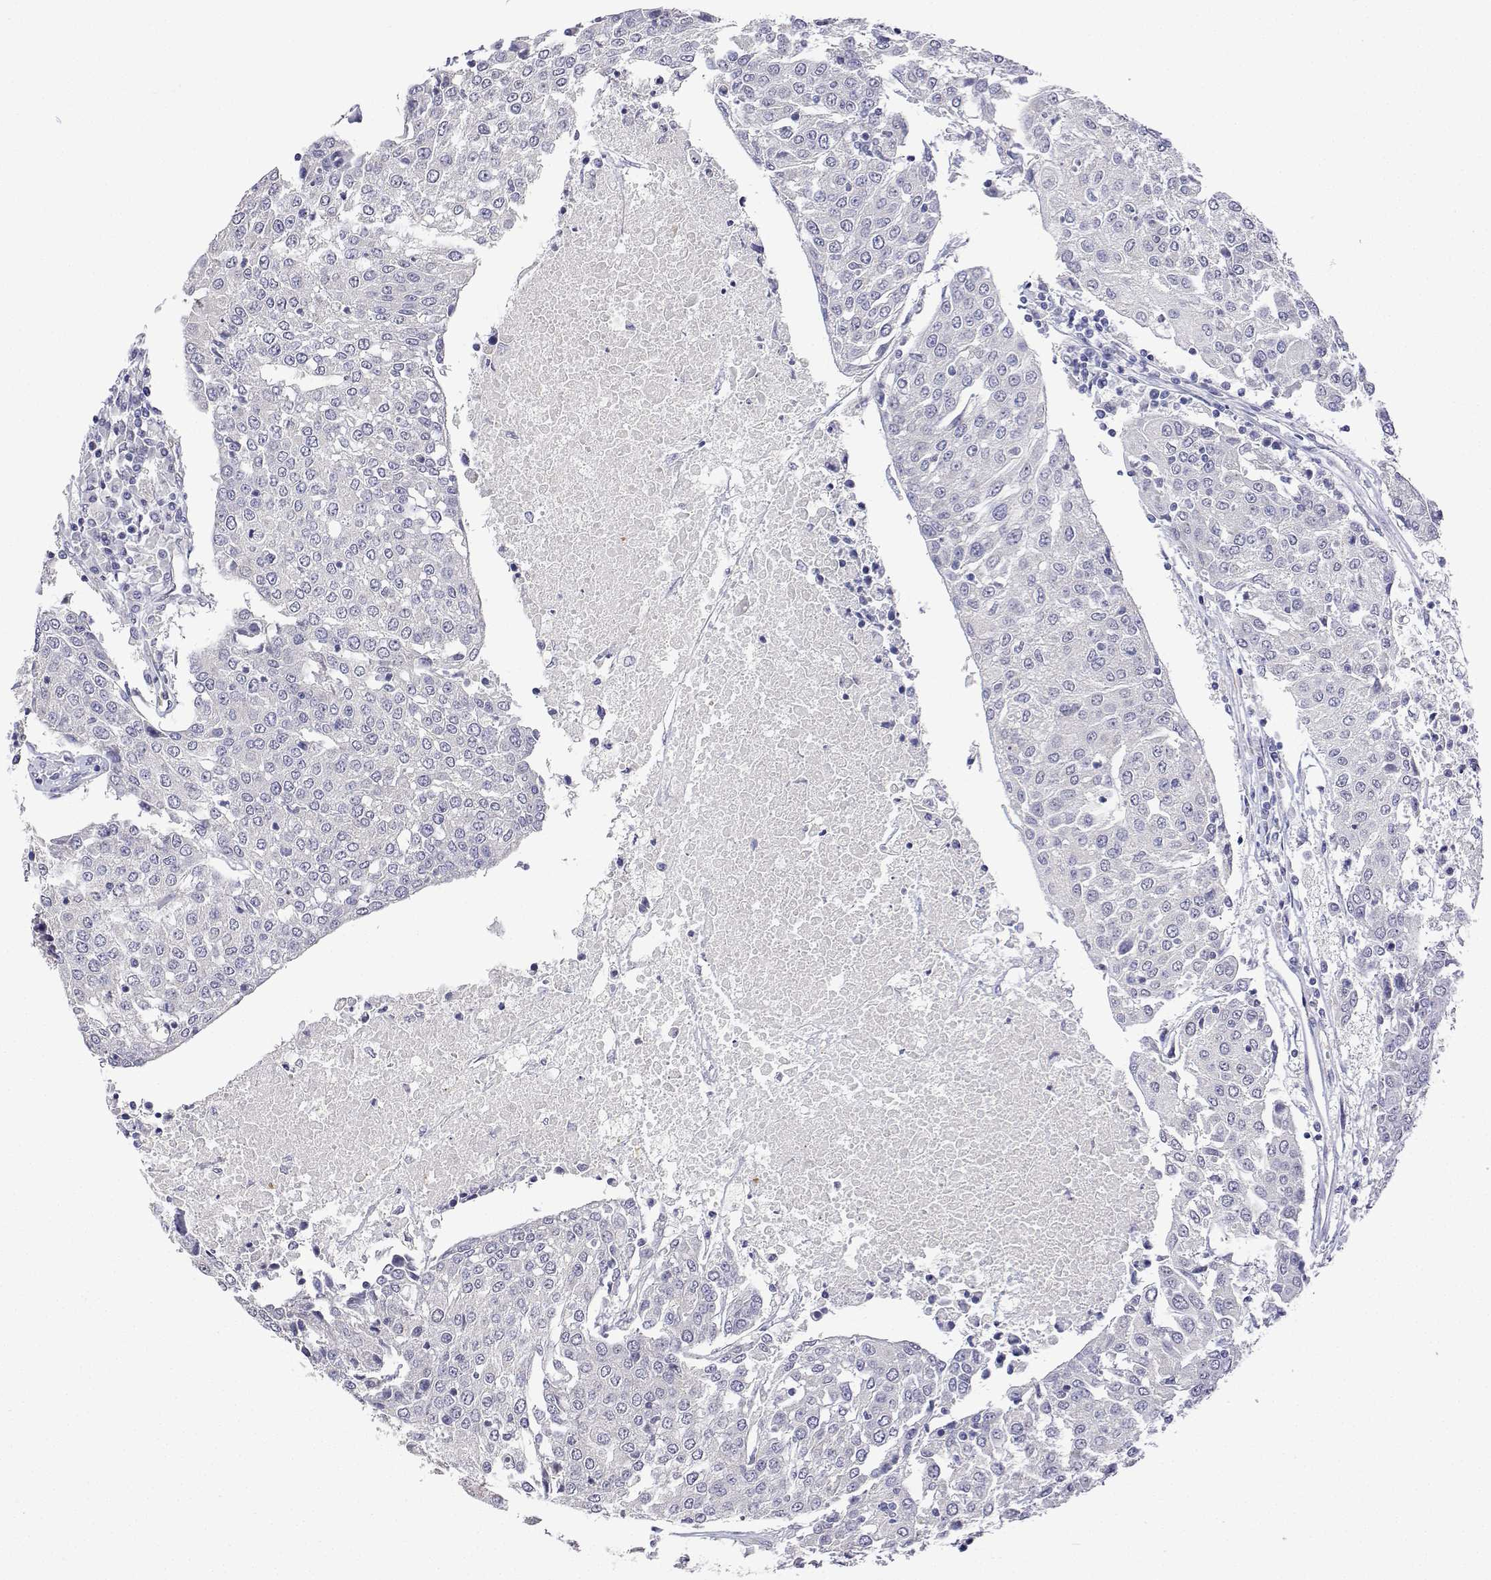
{"staining": {"intensity": "negative", "quantity": "none", "location": "none"}, "tissue": "urothelial cancer", "cell_type": "Tumor cells", "image_type": "cancer", "snomed": [{"axis": "morphology", "description": "Urothelial carcinoma, High grade"}, {"axis": "topography", "description": "Urinary bladder"}], "caption": "This is an immunohistochemistry image of human urothelial cancer. There is no positivity in tumor cells.", "gene": "PLCB1", "patient": {"sex": "female", "age": 85}}